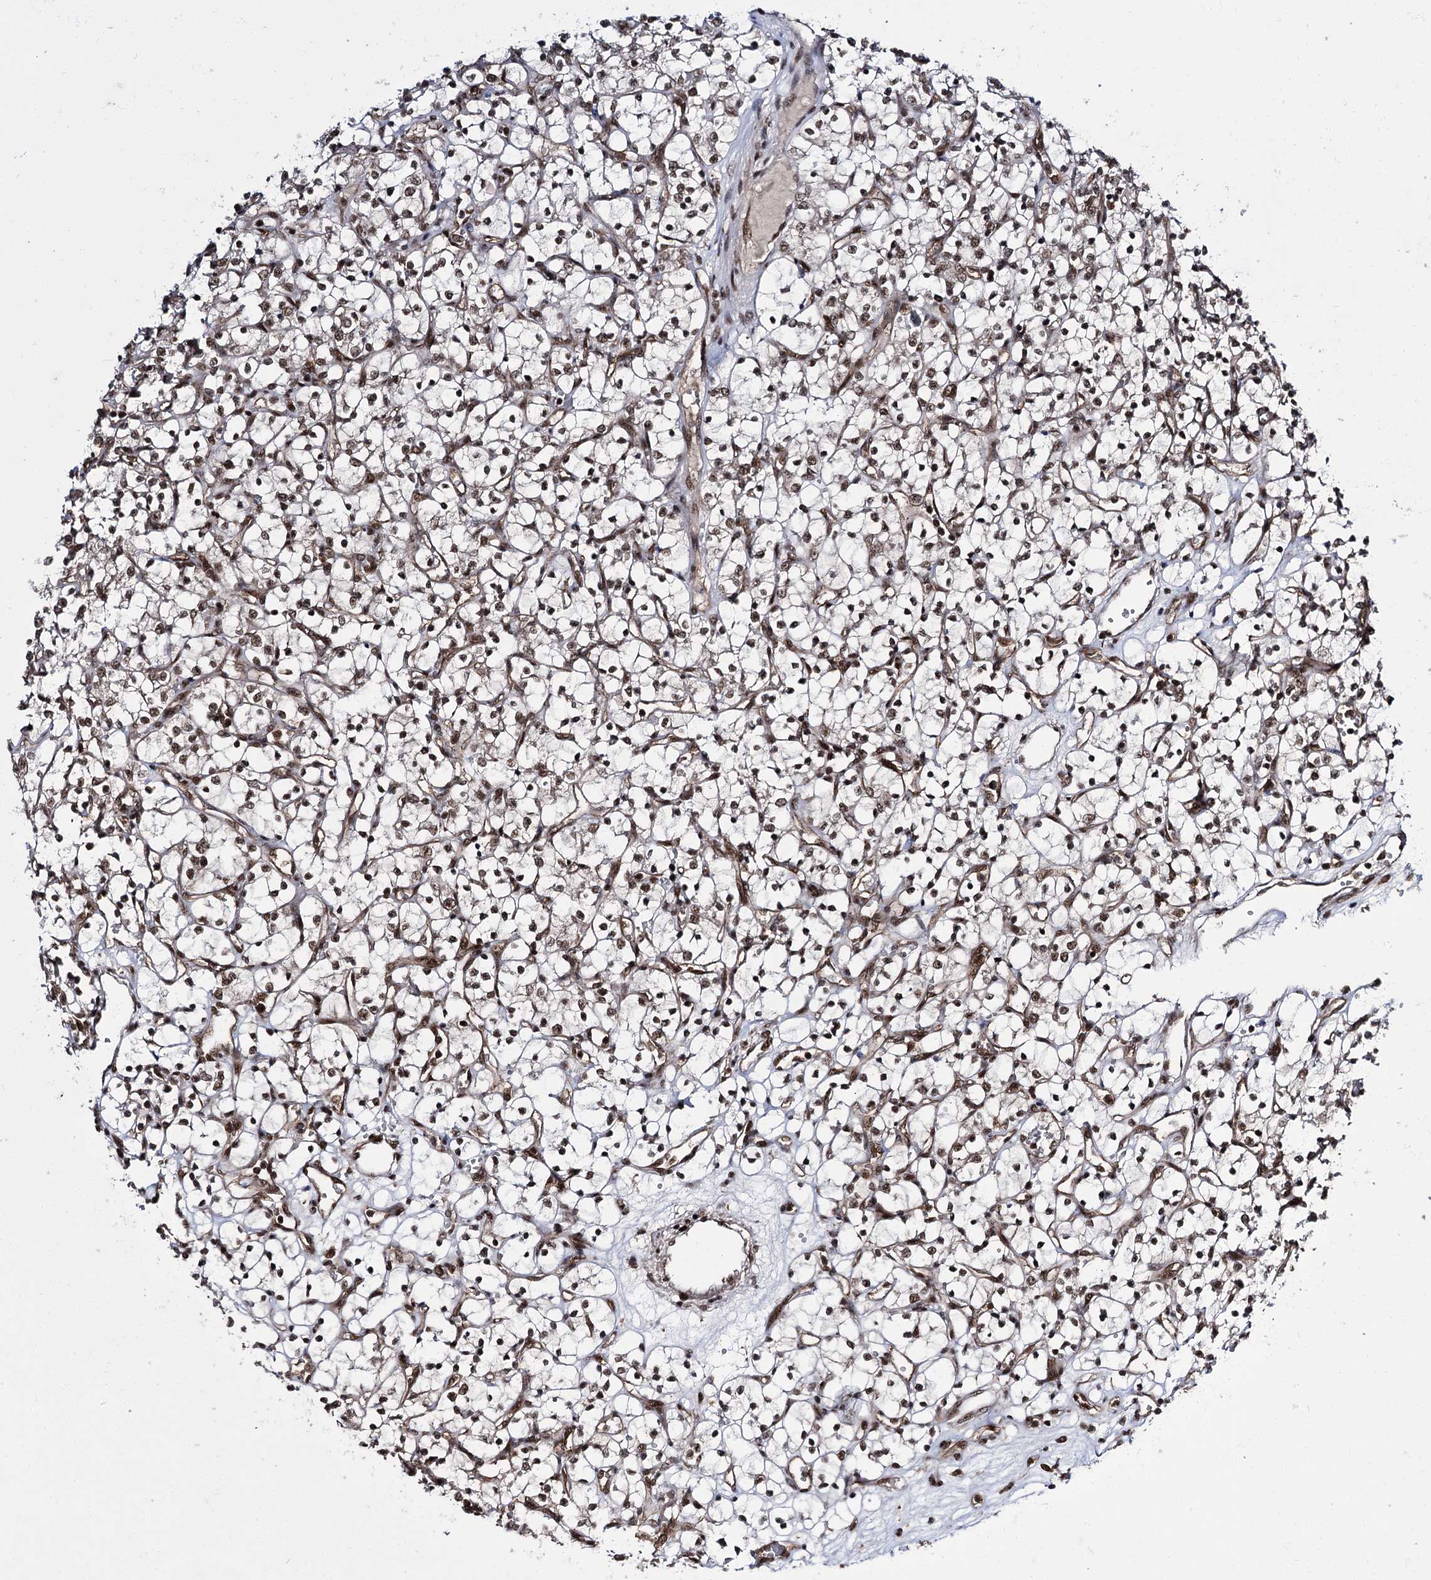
{"staining": {"intensity": "moderate", "quantity": ">75%", "location": "nuclear"}, "tissue": "renal cancer", "cell_type": "Tumor cells", "image_type": "cancer", "snomed": [{"axis": "morphology", "description": "Adenocarcinoma, NOS"}, {"axis": "topography", "description": "Kidney"}], "caption": "Adenocarcinoma (renal) stained for a protein displays moderate nuclear positivity in tumor cells.", "gene": "PRPF40A", "patient": {"sex": "female", "age": 69}}